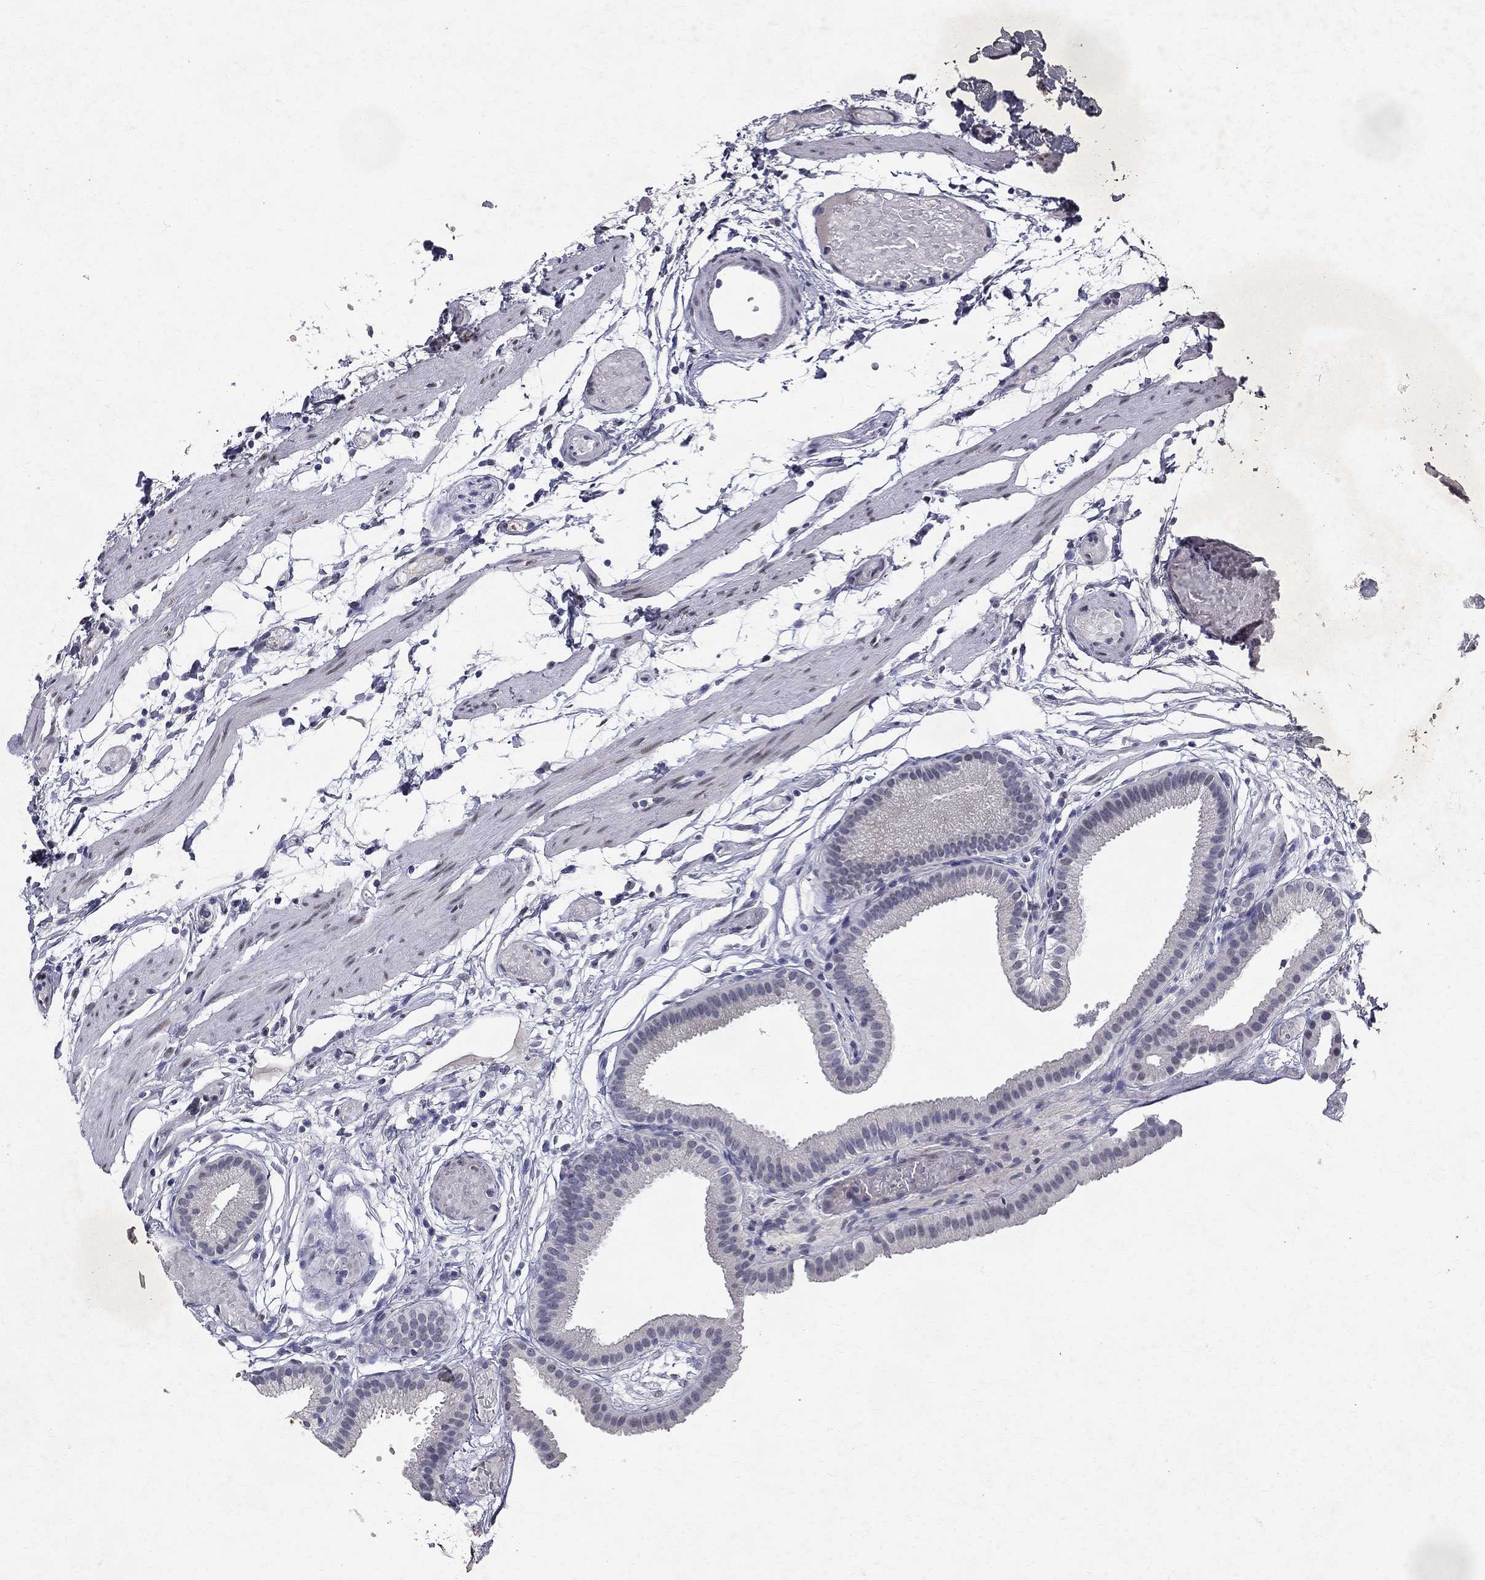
{"staining": {"intensity": "negative", "quantity": "none", "location": "none"}, "tissue": "gallbladder", "cell_type": "Glandular cells", "image_type": "normal", "snomed": [{"axis": "morphology", "description": "Normal tissue, NOS"}, {"axis": "topography", "description": "Gallbladder"}], "caption": "There is no significant expression in glandular cells of gallbladder. (Stains: DAB (3,3'-diaminobenzidine) IHC with hematoxylin counter stain, Microscopy: brightfield microscopy at high magnification).", "gene": "RBFOX1", "patient": {"sex": "female", "age": 45}}